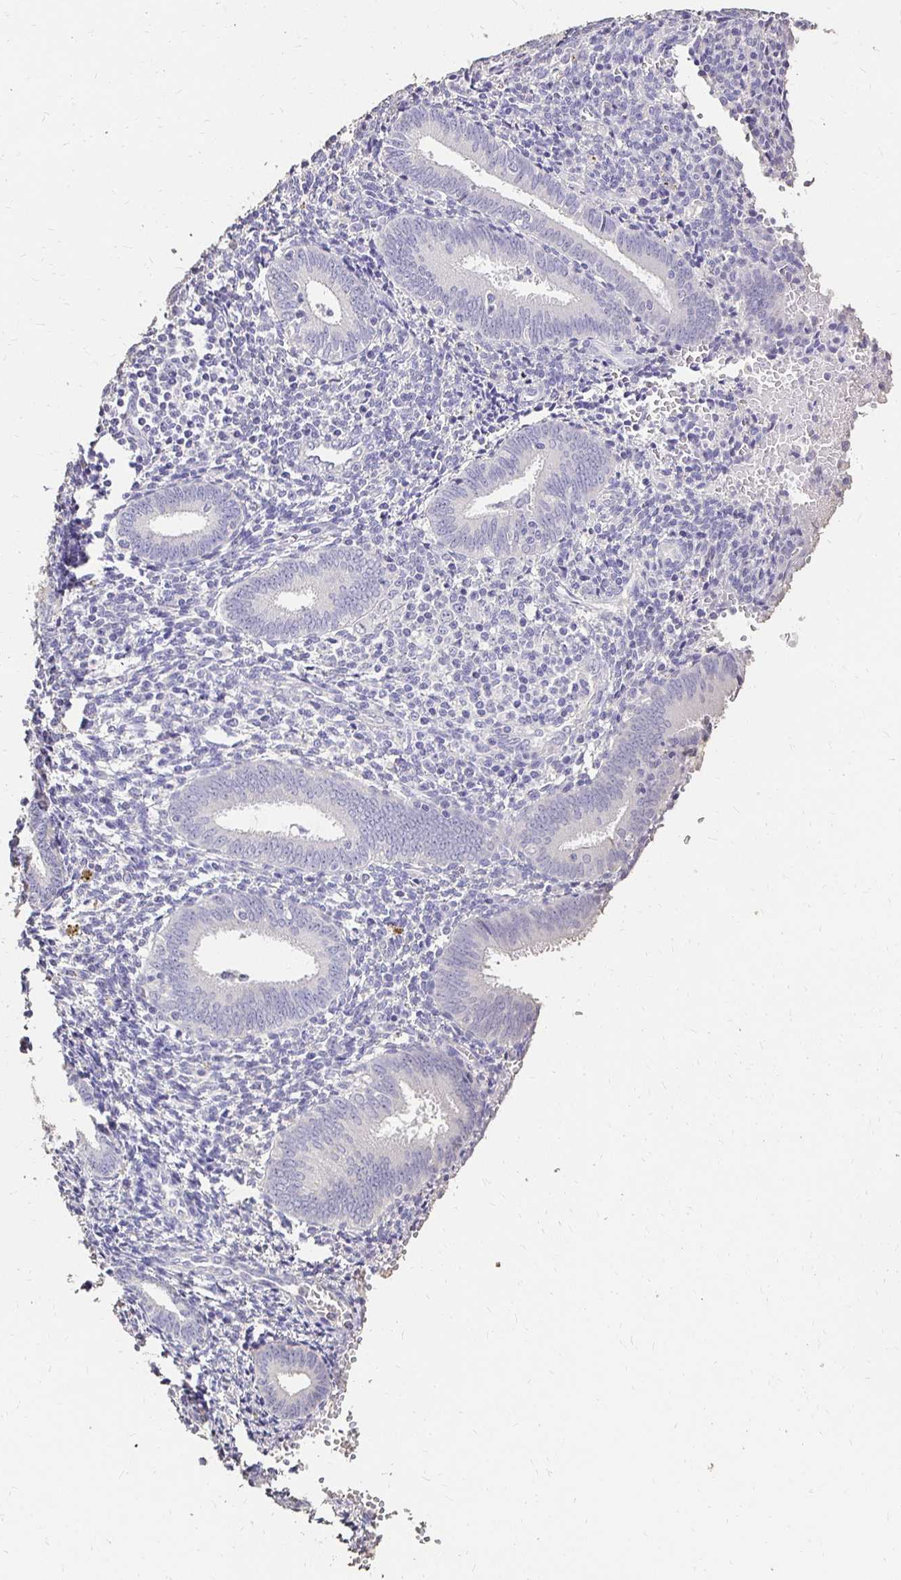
{"staining": {"intensity": "negative", "quantity": "none", "location": "none"}, "tissue": "endometrium", "cell_type": "Cells in endometrial stroma", "image_type": "normal", "snomed": [{"axis": "morphology", "description": "Normal tissue, NOS"}, {"axis": "topography", "description": "Endometrium"}], "caption": "This is an immunohistochemistry (IHC) micrograph of normal endometrium. There is no expression in cells in endometrial stroma.", "gene": "UGT1A6", "patient": {"sex": "female", "age": 41}}